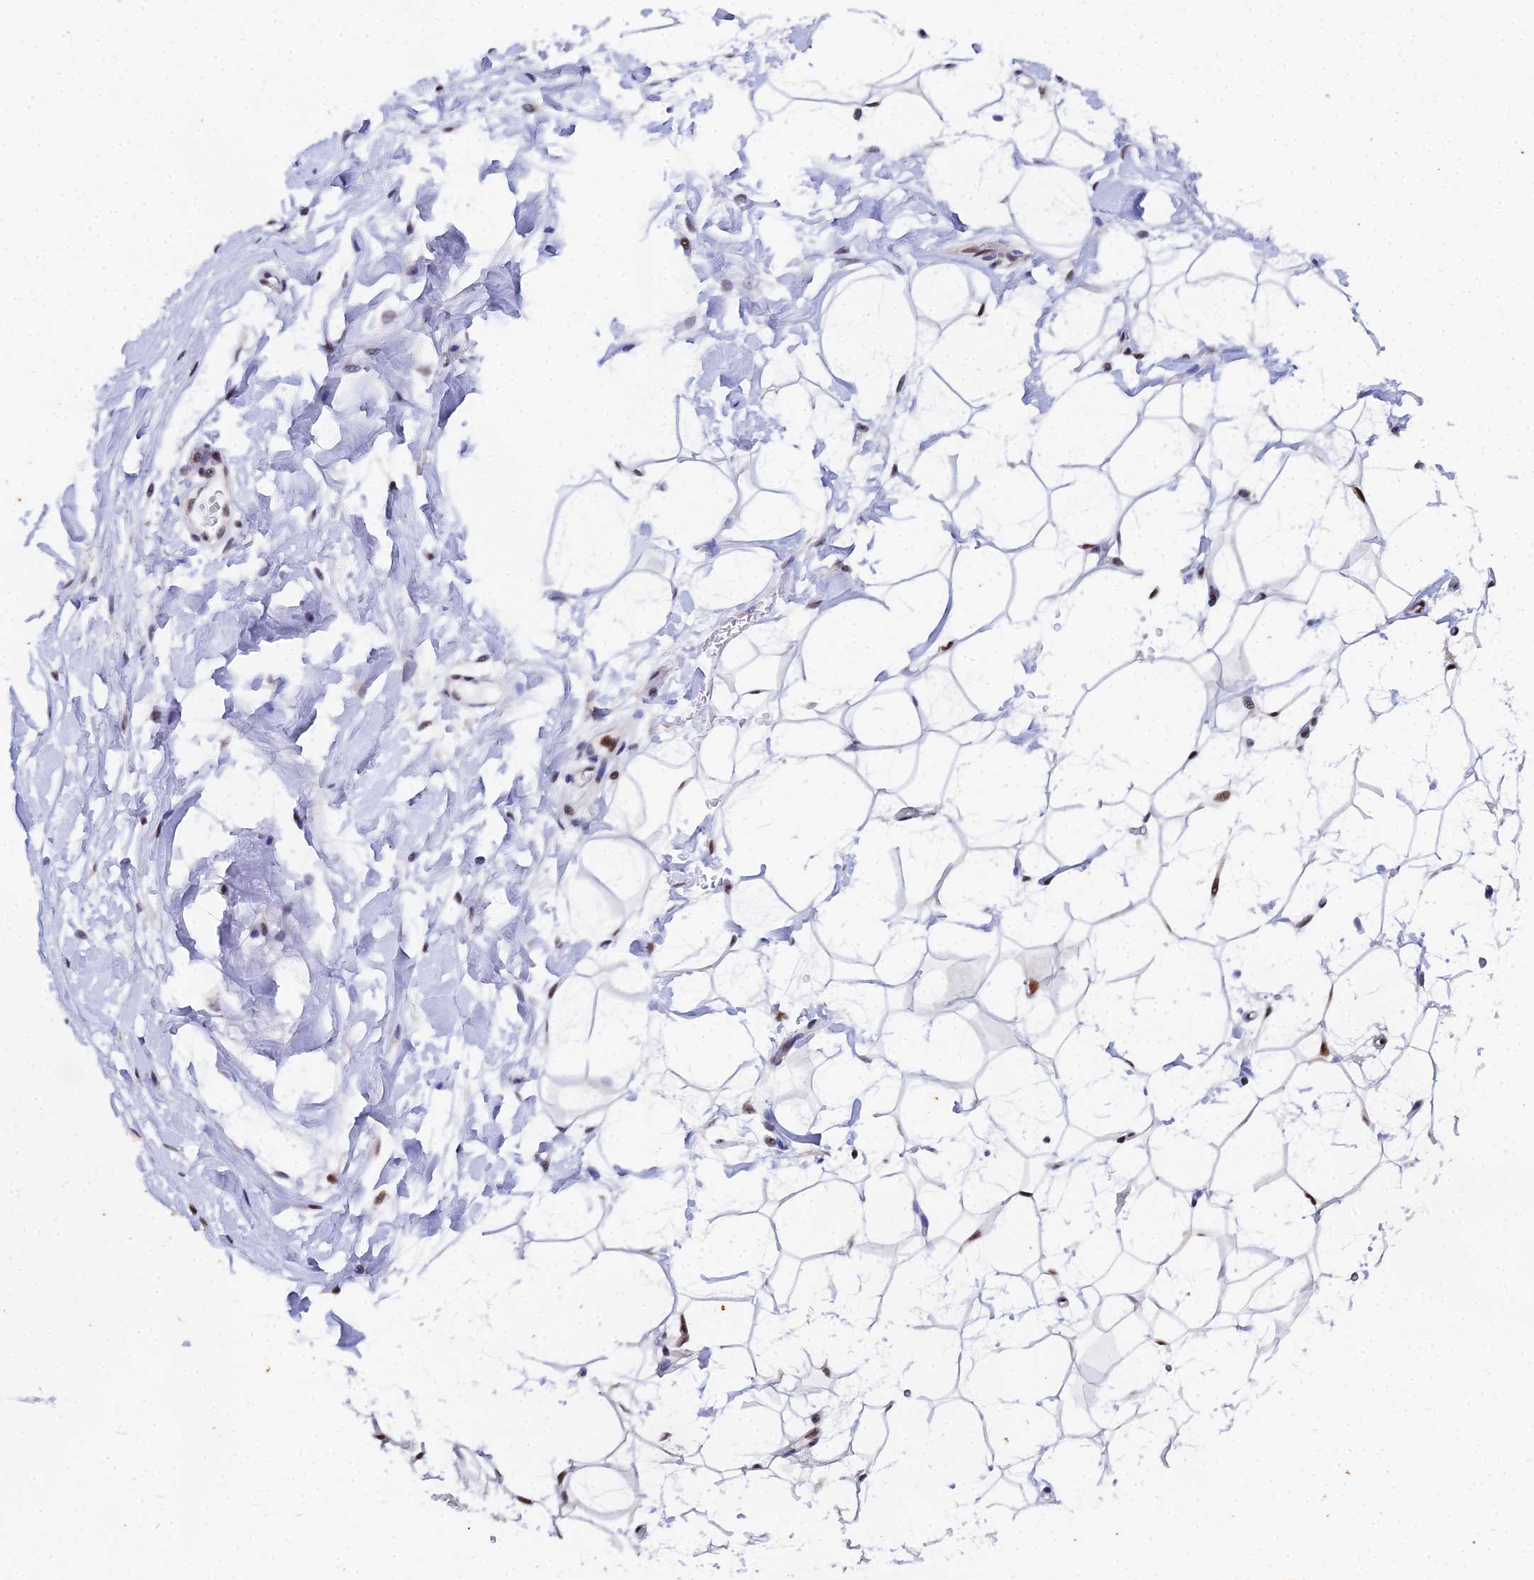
{"staining": {"intensity": "moderate", "quantity": ">75%", "location": "nuclear"}, "tissue": "adipose tissue", "cell_type": "Adipocytes", "image_type": "normal", "snomed": [{"axis": "morphology", "description": "Normal tissue, NOS"}, {"axis": "topography", "description": "Breast"}], "caption": "The histopathology image shows a brown stain indicating the presence of a protein in the nuclear of adipocytes in adipose tissue. The staining was performed using DAB (3,3'-diaminobenzidine), with brown indicating positive protein expression. Nuclei are stained blue with hematoxylin.", "gene": "TIFA", "patient": {"sex": "female", "age": 26}}